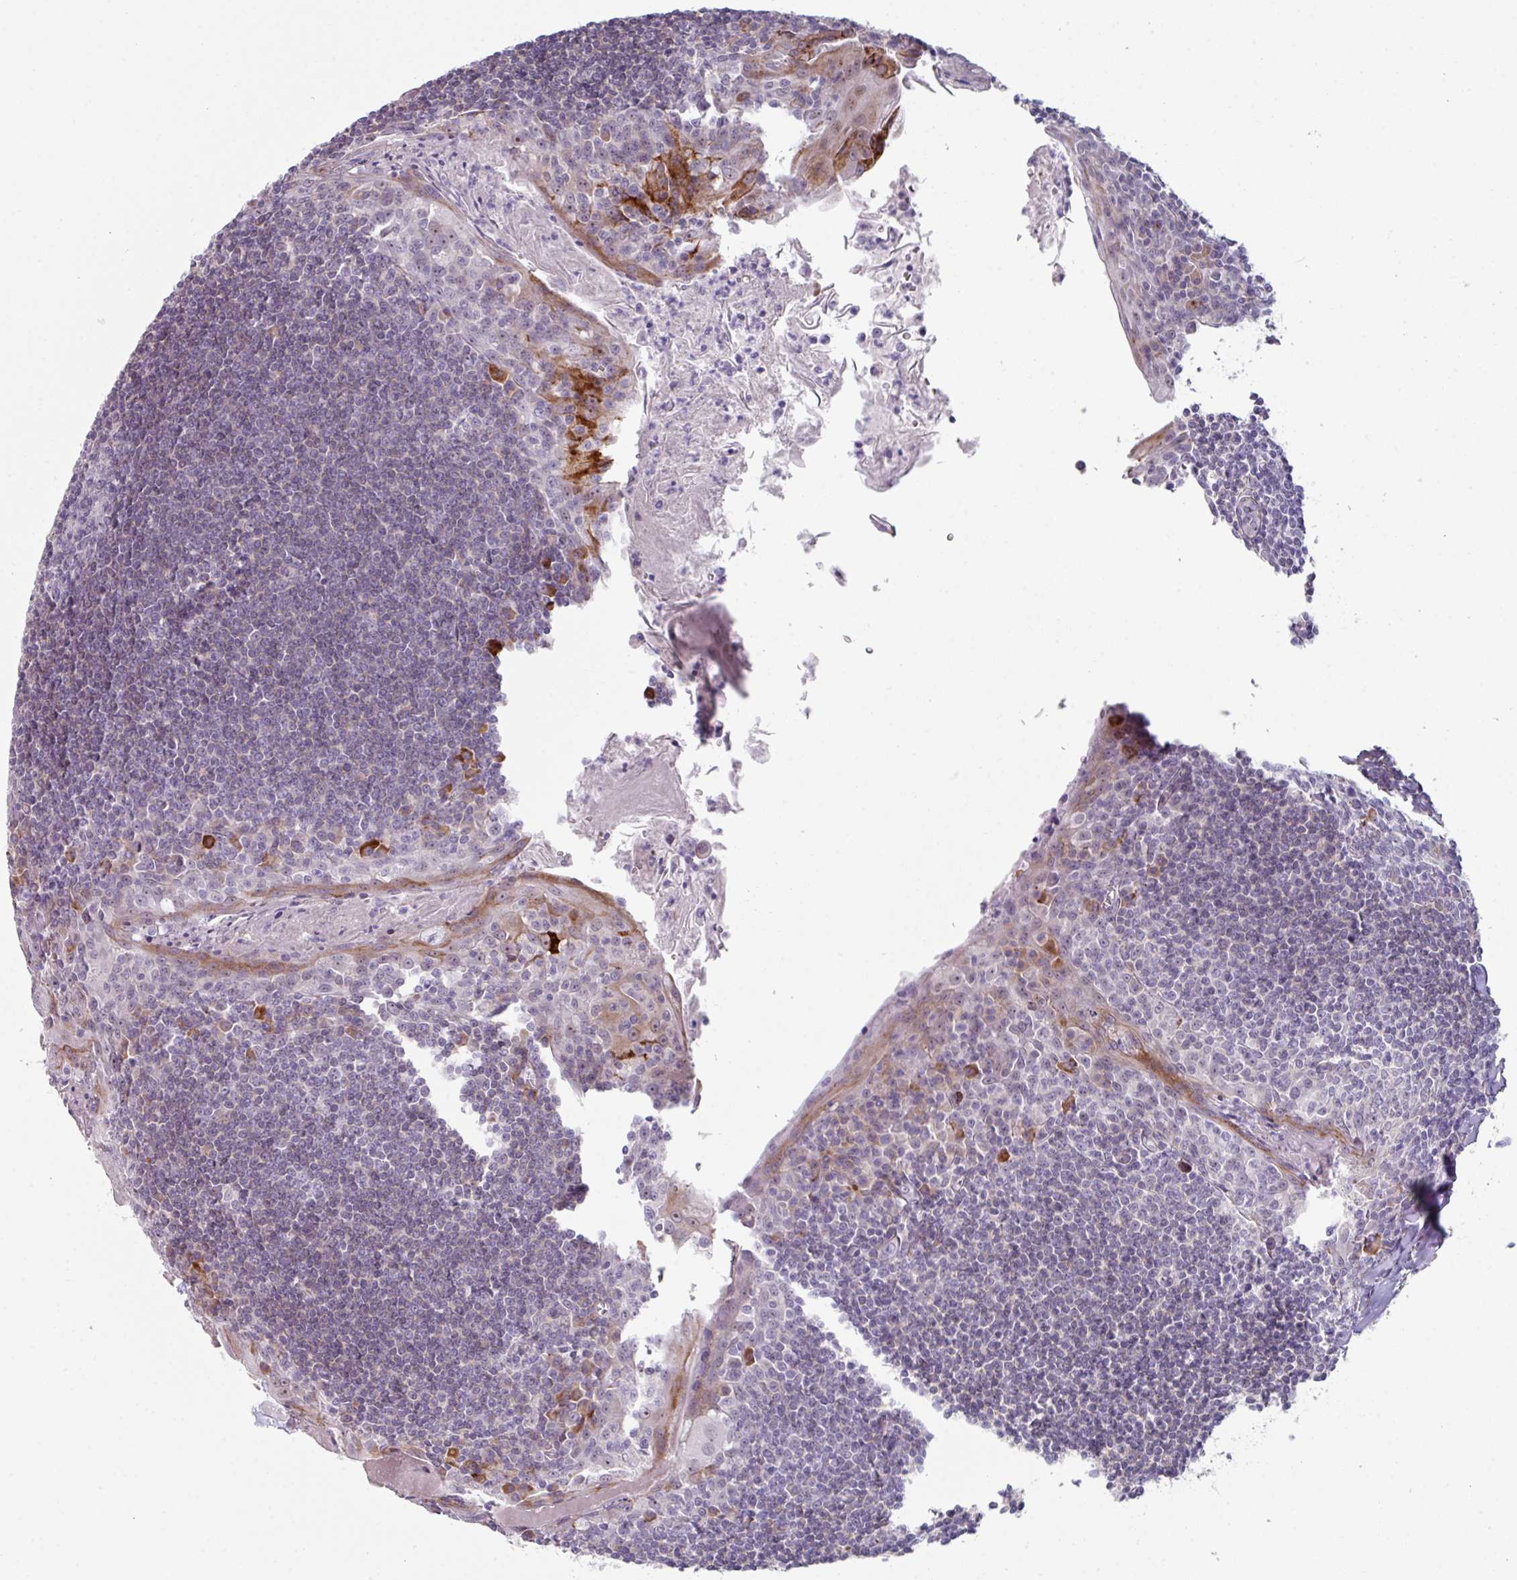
{"staining": {"intensity": "negative", "quantity": "none", "location": "none"}, "tissue": "tonsil", "cell_type": "Germinal center cells", "image_type": "normal", "snomed": [{"axis": "morphology", "description": "Normal tissue, NOS"}, {"axis": "topography", "description": "Tonsil"}], "caption": "Image shows no protein staining in germinal center cells of unremarkable tonsil.", "gene": "BMS1", "patient": {"sex": "male", "age": 27}}